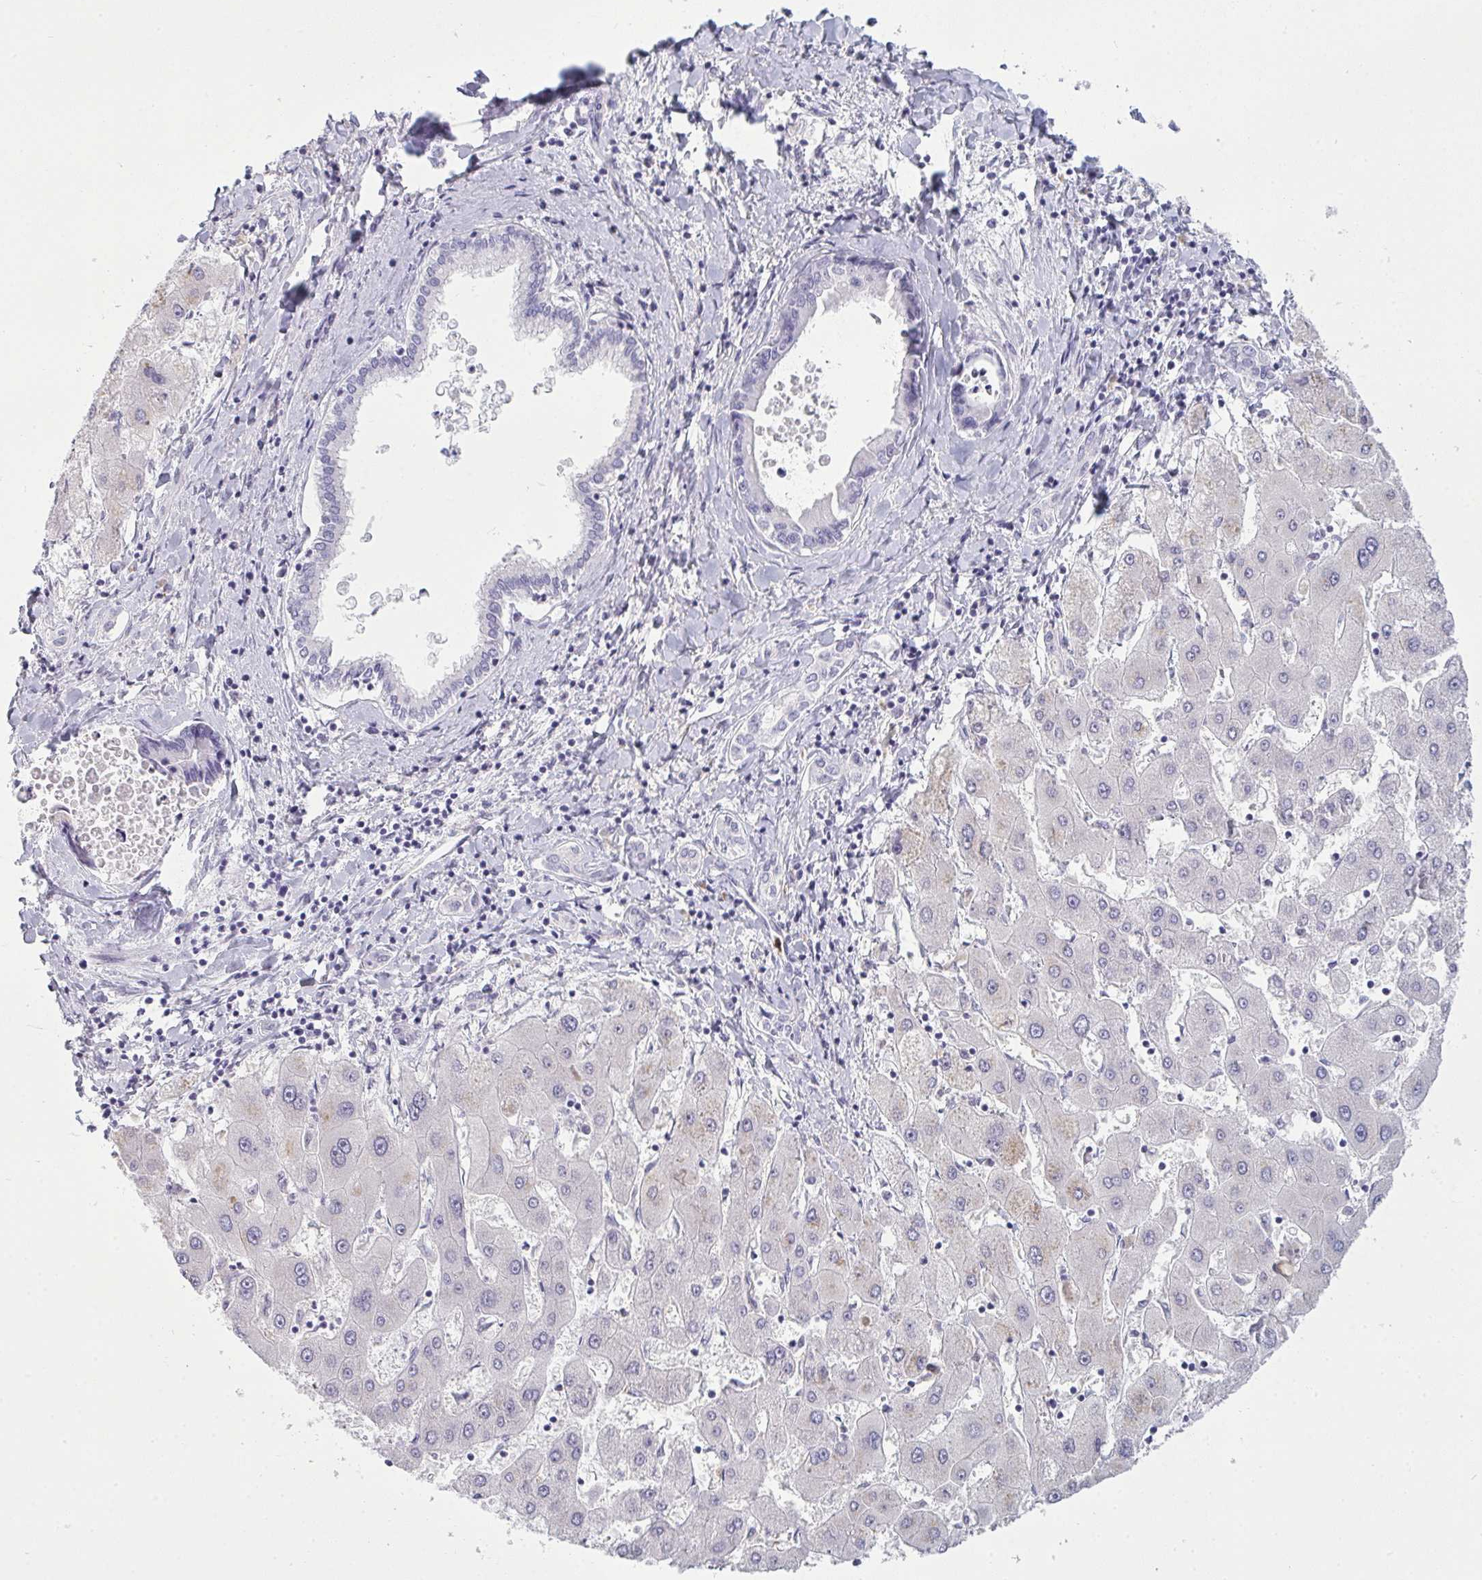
{"staining": {"intensity": "negative", "quantity": "none", "location": "none"}, "tissue": "liver cancer", "cell_type": "Tumor cells", "image_type": "cancer", "snomed": [{"axis": "morphology", "description": "Cholangiocarcinoma"}, {"axis": "topography", "description": "Liver"}], "caption": "High magnification brightfield microscopy of liver cancer stained with DAB (3,3'-diaminobenzidine) (brown) and counterstained with hematoxylin (blue): tumor cells show no significant positivity. (DAB IHC visualized using brightfield microscopy, high magnification).", "gene": "SERPINB10", "patient": {"sex": "male", "age": 66}}